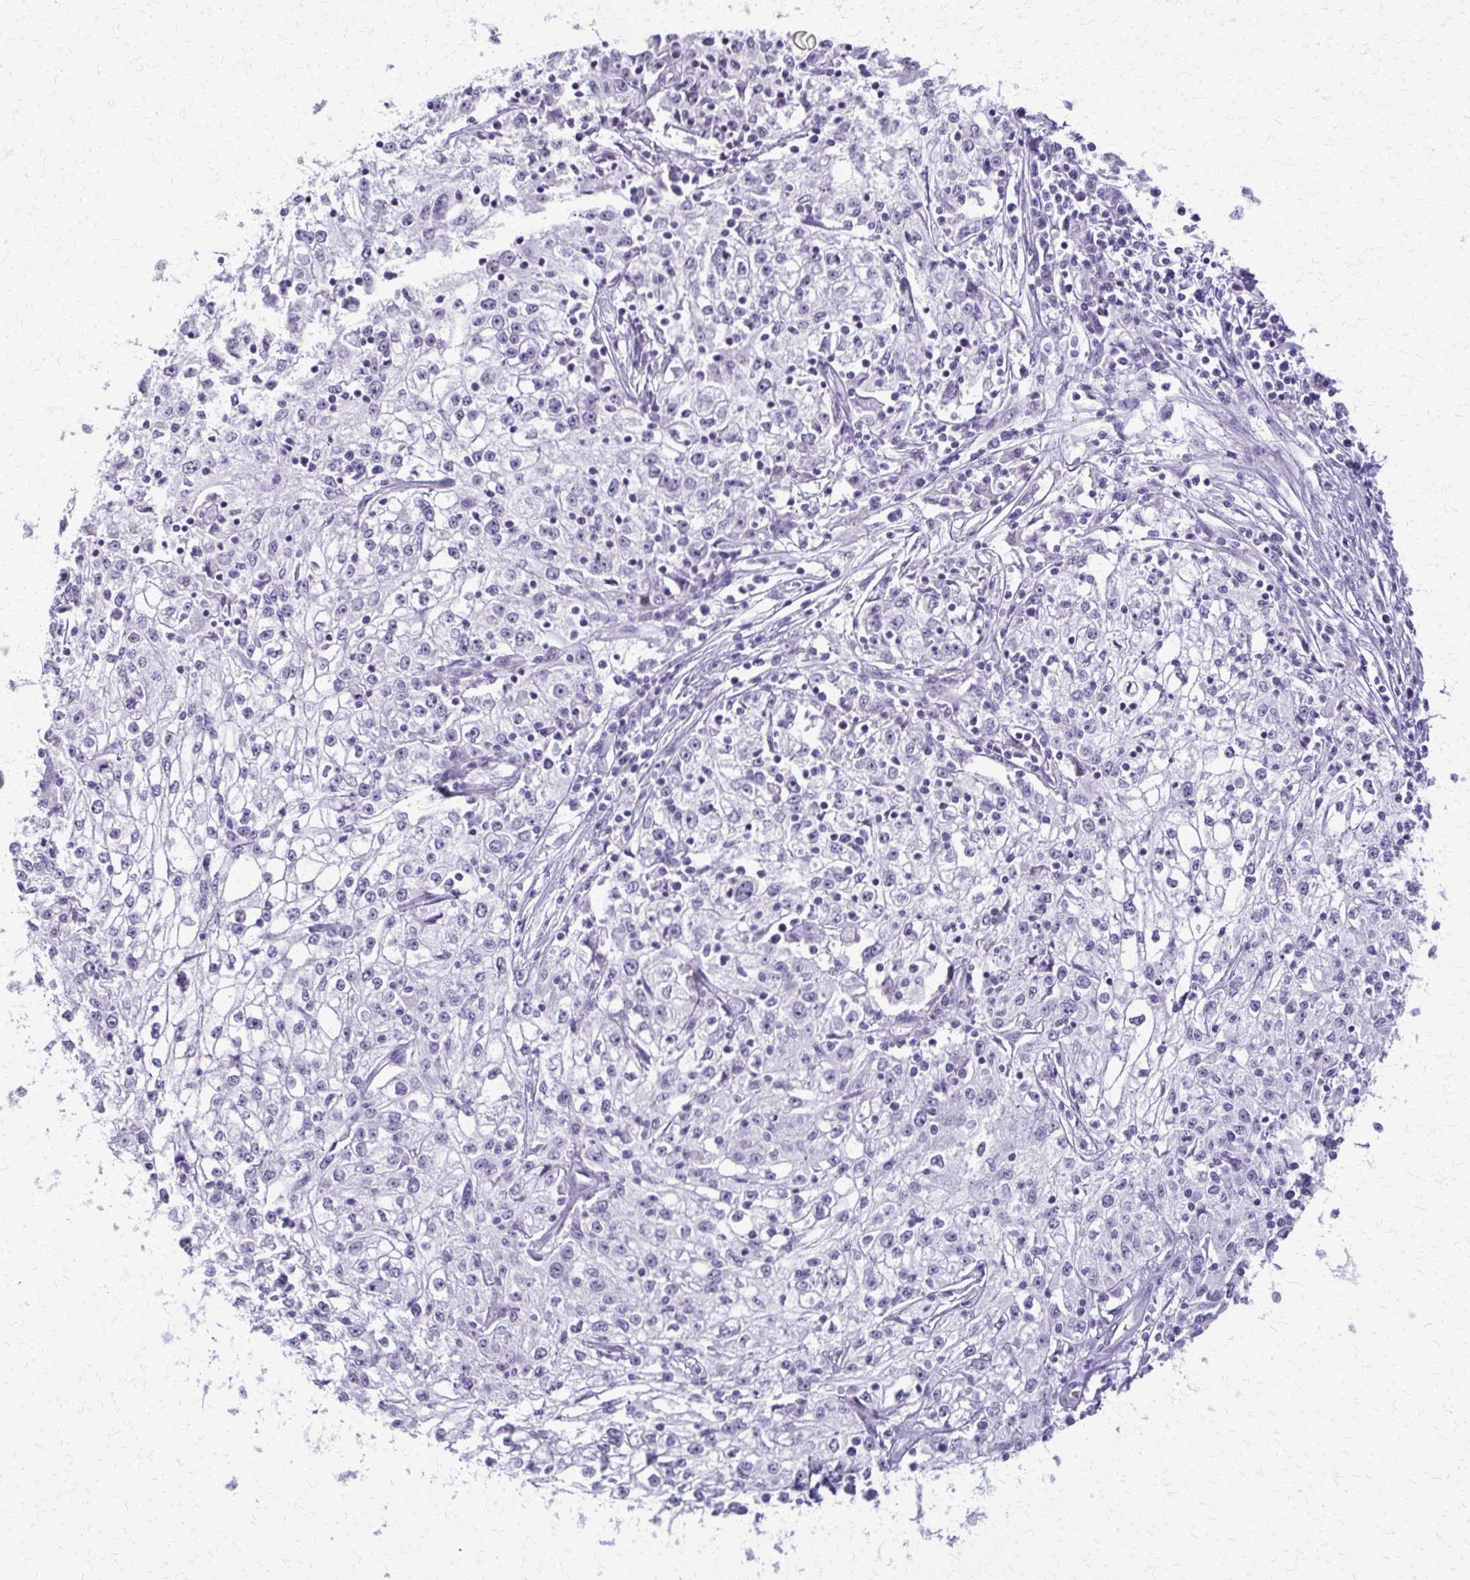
{"staining": {"intensity": "negative", "quantity": "none", "location": "none"}, "tissue": "cervical cancer", "cell_type": "Tumor cells", "image_type": "cancer", "snomed": [{"axis": "morphology", "description": "Squamous cell carcinoma, NOS"}, {"axis": "topography", "description": "Cervix"}], "caption": "A high-resolution image shows IHC staining of cervical cancer, which reveals no significant positivity in tumor cells. (IHC, brightfield microscopy, high magnification).", "gene": "FAM162B", "patient": {"sex": "female", "age": 85}}